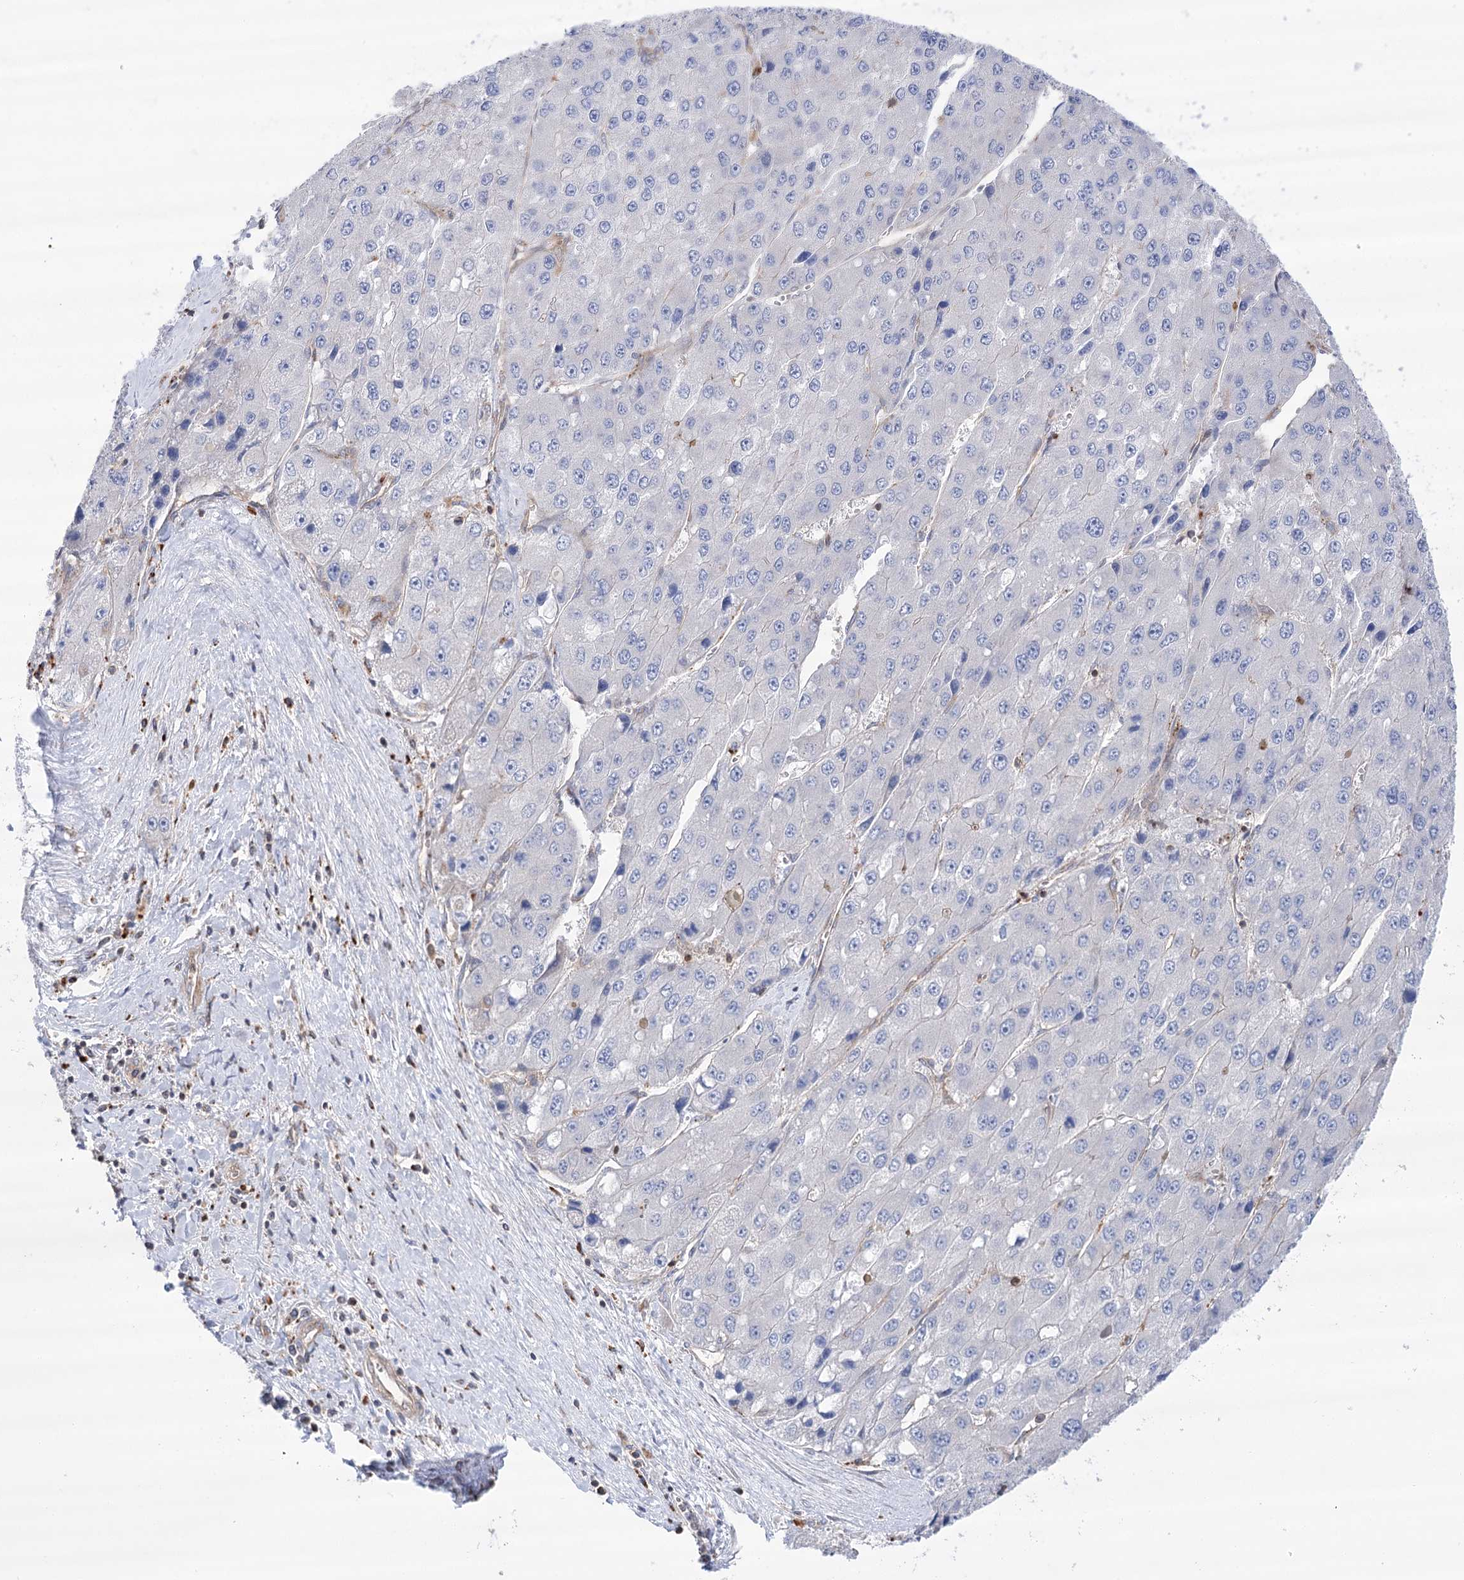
{"staining": {"intensity": "negative", "quantity": "none", "location": "none"}, "tissue": "liver cancer", "cell_type": "Tumor cells", "image_type": "cancer", "snomed": [{"axis": "morphology", "description": "Carcinoma, Hepatocellular, NOS"}, {"axis": "topography", "description": "Liver"}], "caption": "DAB immunohistochemical staining of liver cancer reveals no significant expression in tumor cells.", "gene": "VPS37B", "patient": {"sex": "female", "age": 73}}